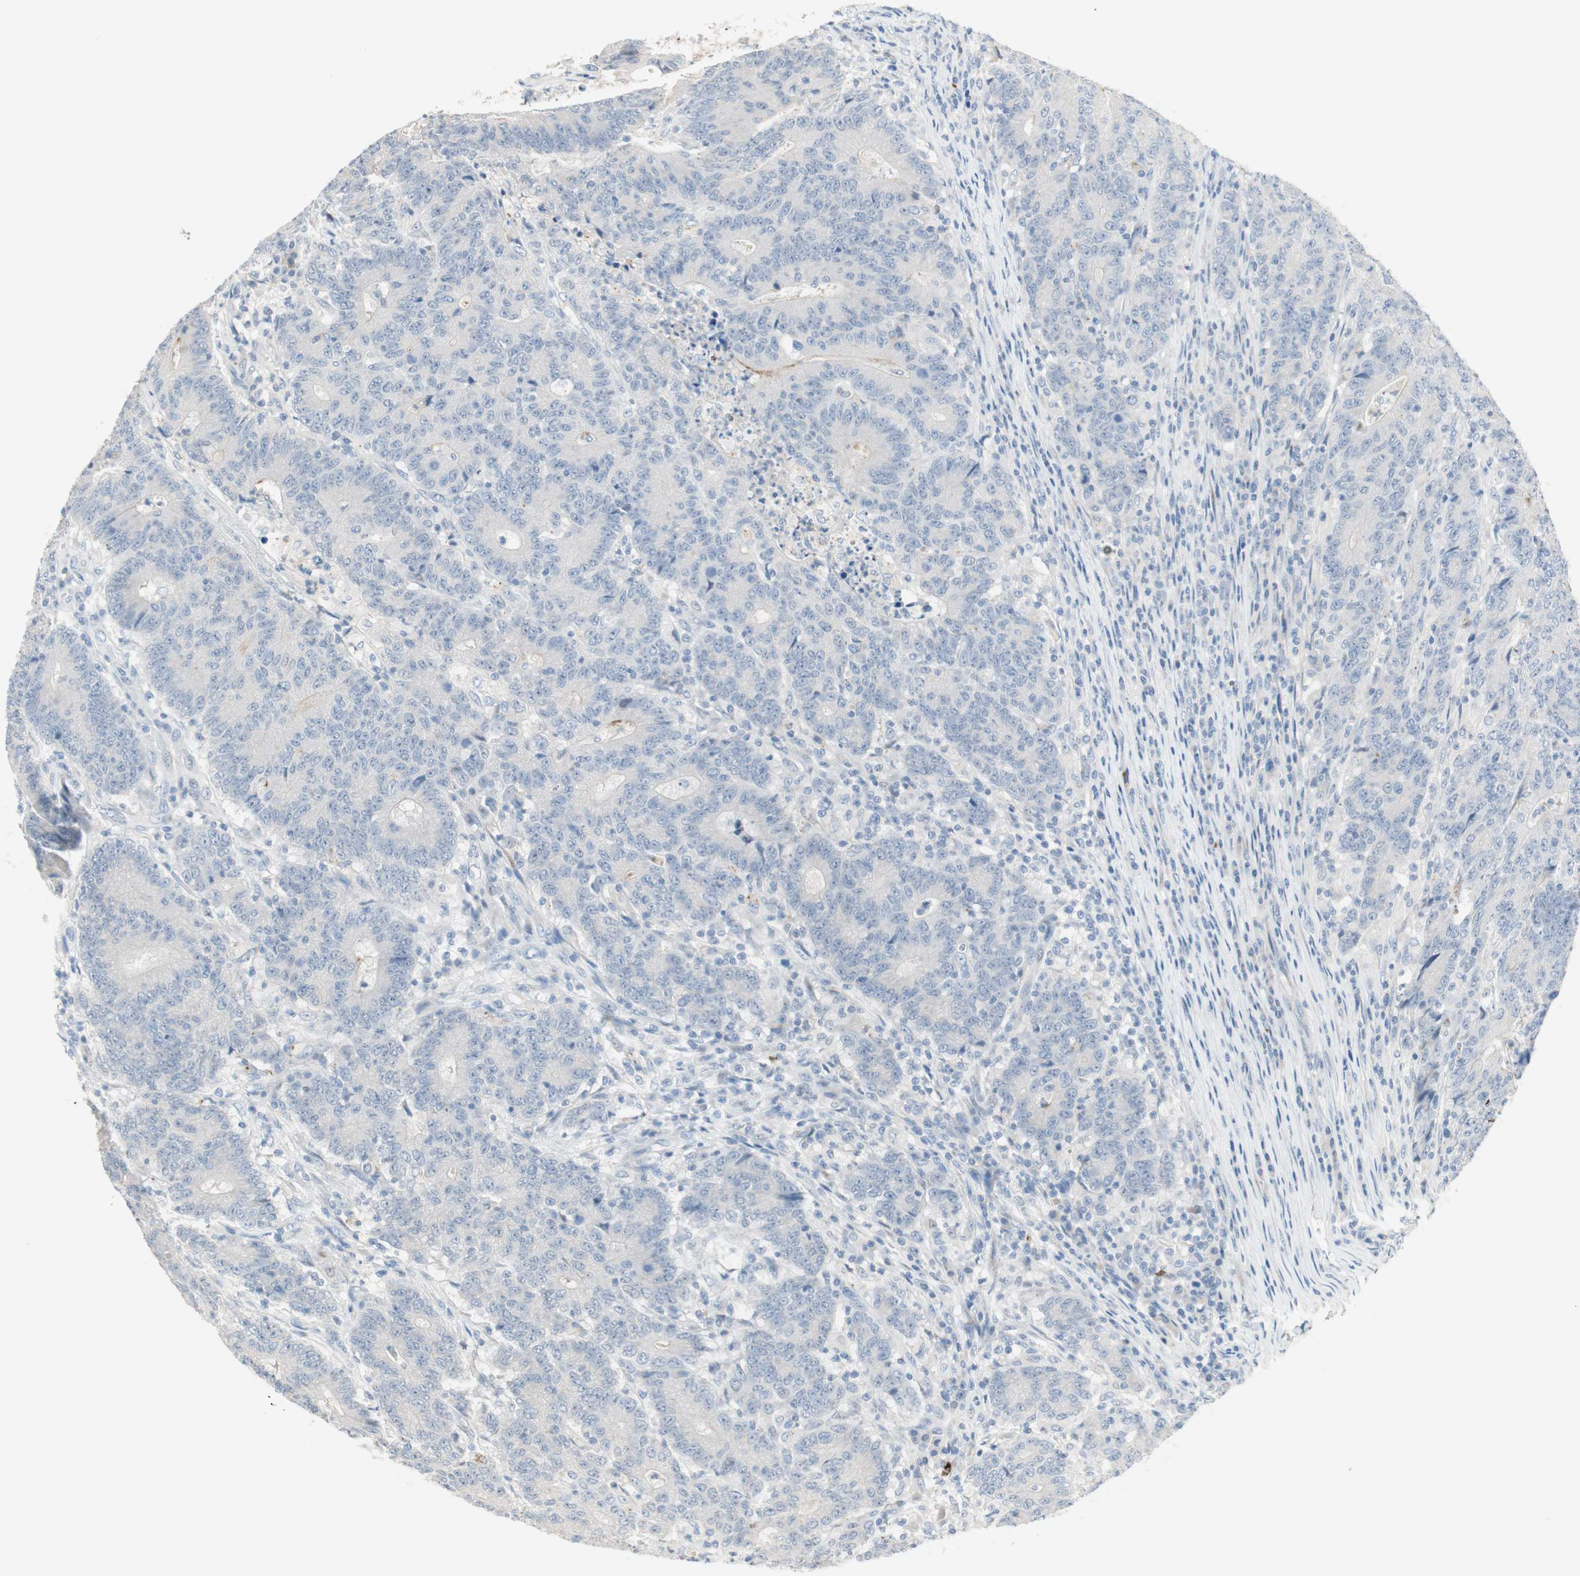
{"staining": {"intensity": "negative", "quantity": "none", "location": "none"}, "tissue": "colorectal cancer", "cell_type": "Tumor cells", "image_type": "cancer", "snomed": [{"axis": "morphology", "description": "Normal tissue, NOS"}, {"axis": "morphology", "description": "Adenocarcinoma, NOS"}, {"axis": "topography", "description": "Colon"}], "caption": "IHC photomicrograph of neoplastic tissue: human colorectal adenocarcinoma stained with DAB (3,3'-diaminobenzidine) exhibits no significant protein expression in tumor cells.", "gene": "PDZK1", "patient": {"sex": "female", "age": 75}}